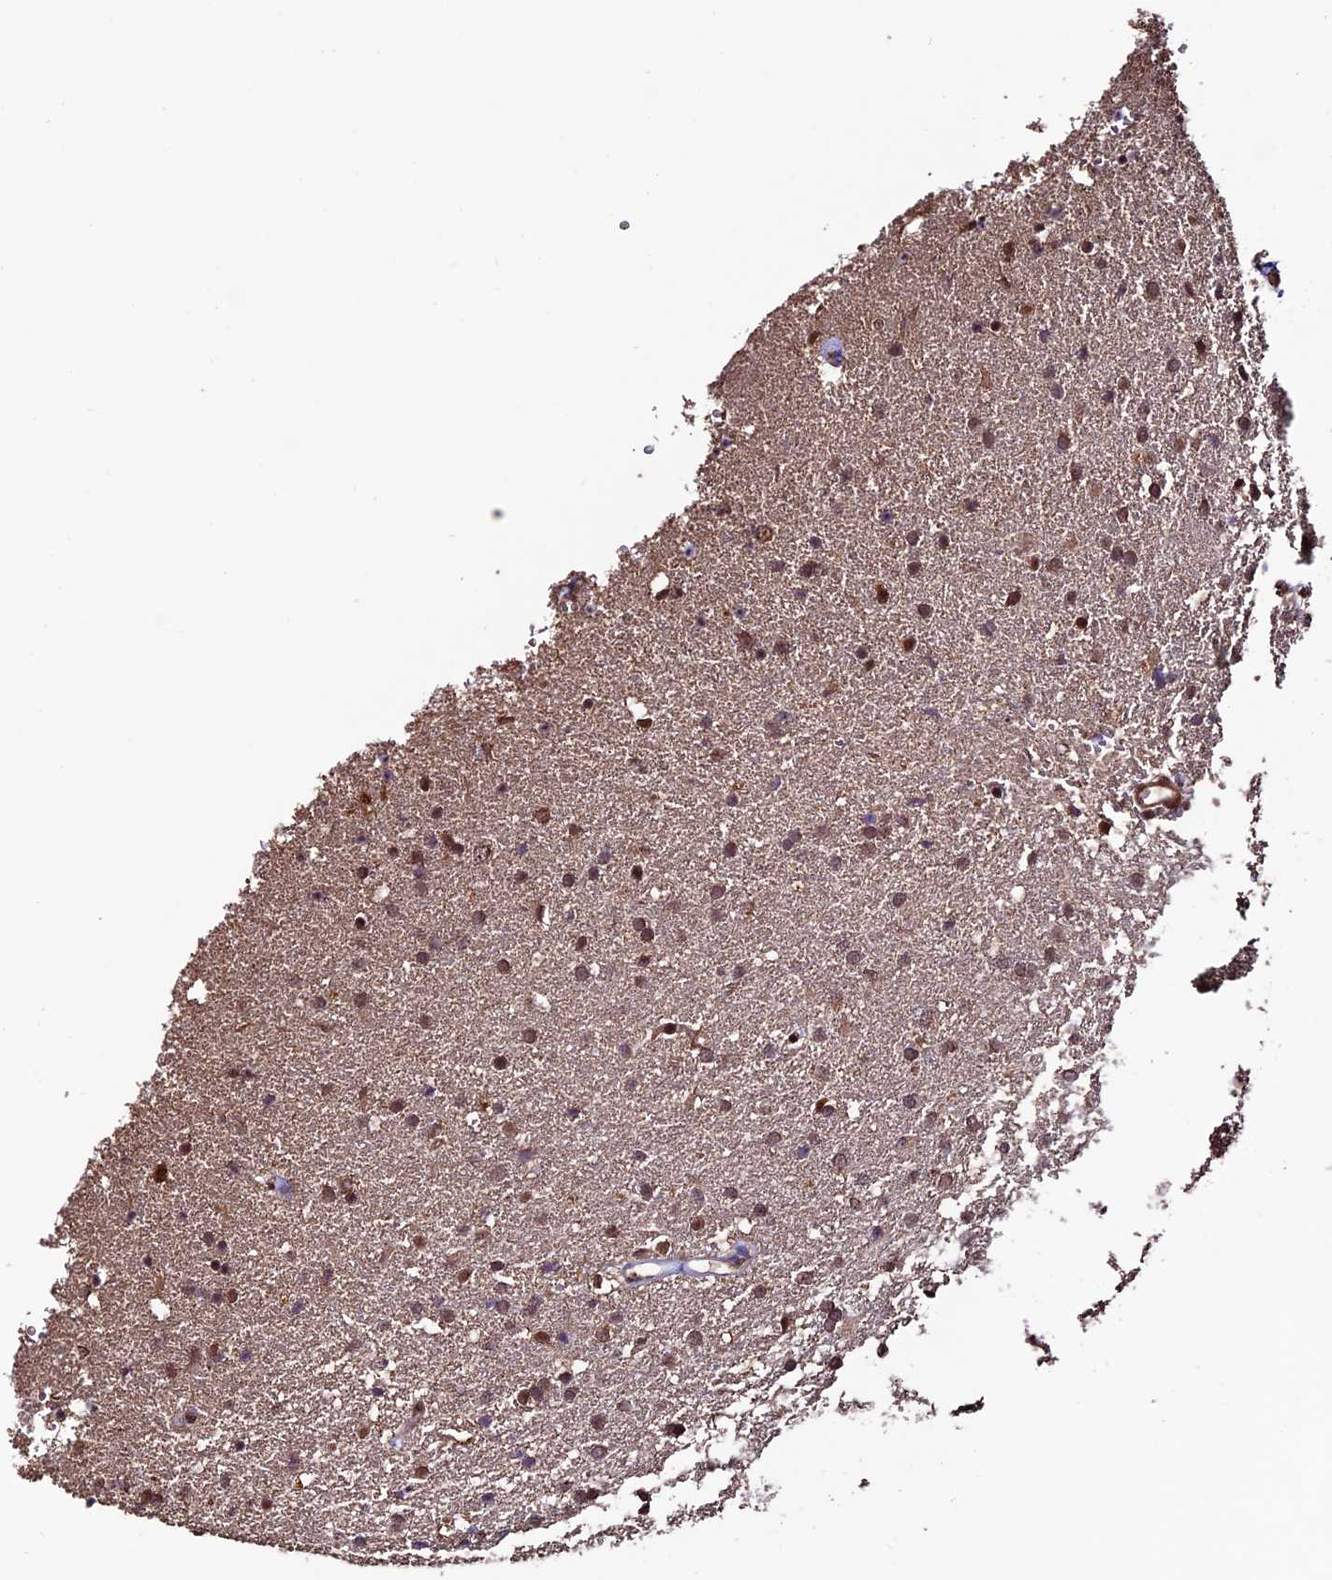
{"staining": {"intensity": "moderate", "quantity": "25%-75%", "location": "nuclear"}, "tissue": "glioma", "cell_type": "Tumor cells", "image_type": "cancer", "snomed": [{"axis": "morphology", "description": "Glioma, malignant, High grade"}, {"axis": "topography", "description": "Brain"}], "caption": "Immunohistochemistry micrograph of glioma stained for a protein (brown), which displays medium levels of moderate nuclear positivity in approximately 25%-75% of tumor cells.", "gene": "CABIN1", "patient": {"sex": "male", "age": 72}}